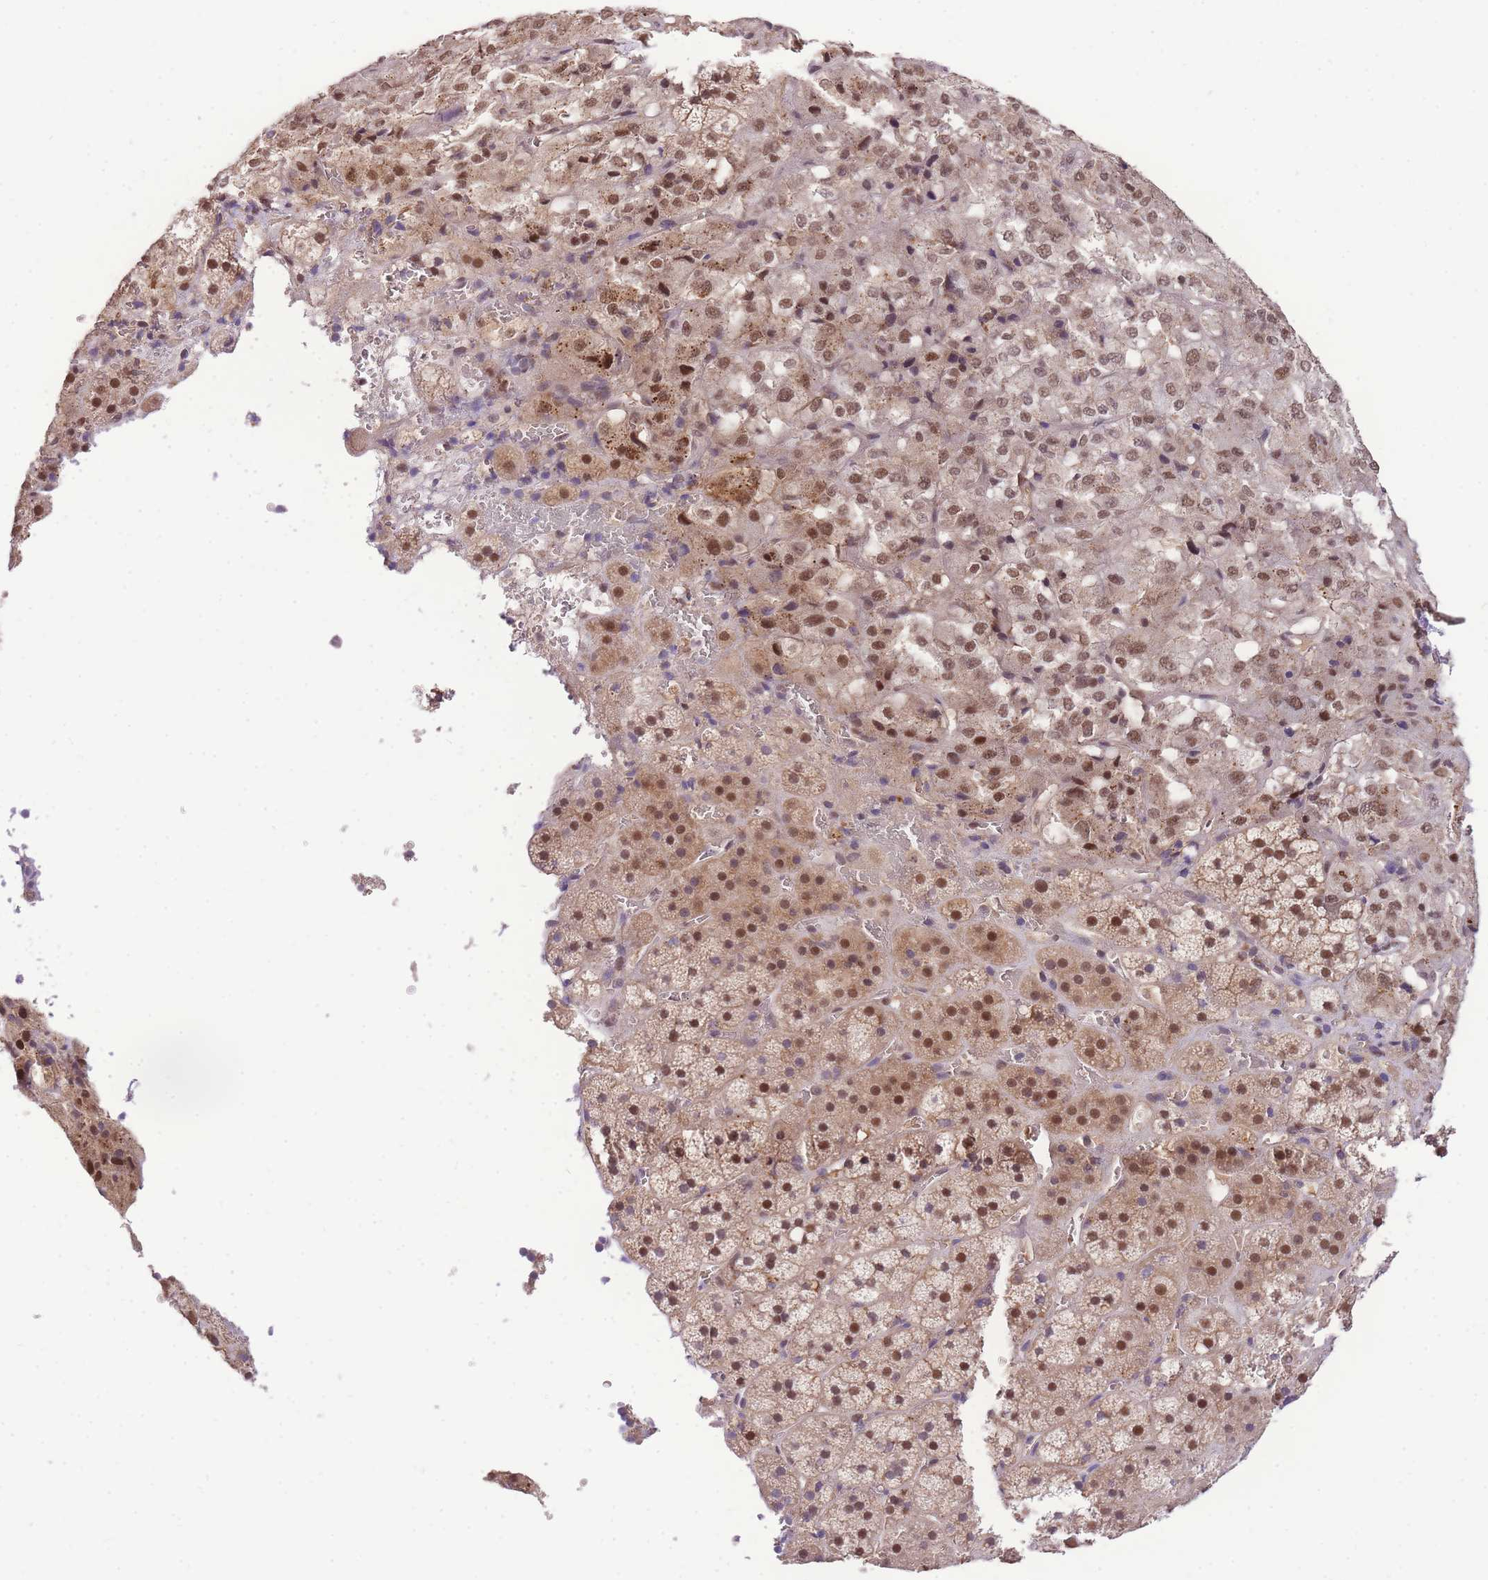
{"staining": {"intensity": "moderate", "quantity": ">75%", "location": "nuclear"}, "tissue": "adrenal gland", "cell_type": "Glandular cells", "image_type": "normal", "snomed": [{"axis": "morphology", "description": "Normal tissue, NOS"}, {"axis": "topography", "description": "Adrenal gland"}], "caption": "Immunohistochemical staining of unremarkable adrenal gland shows moderate nuclear protein staining in about >75% of glandular cells.", "gene": "UBXN7", "patient": {"sex": "female", "age": 44}}